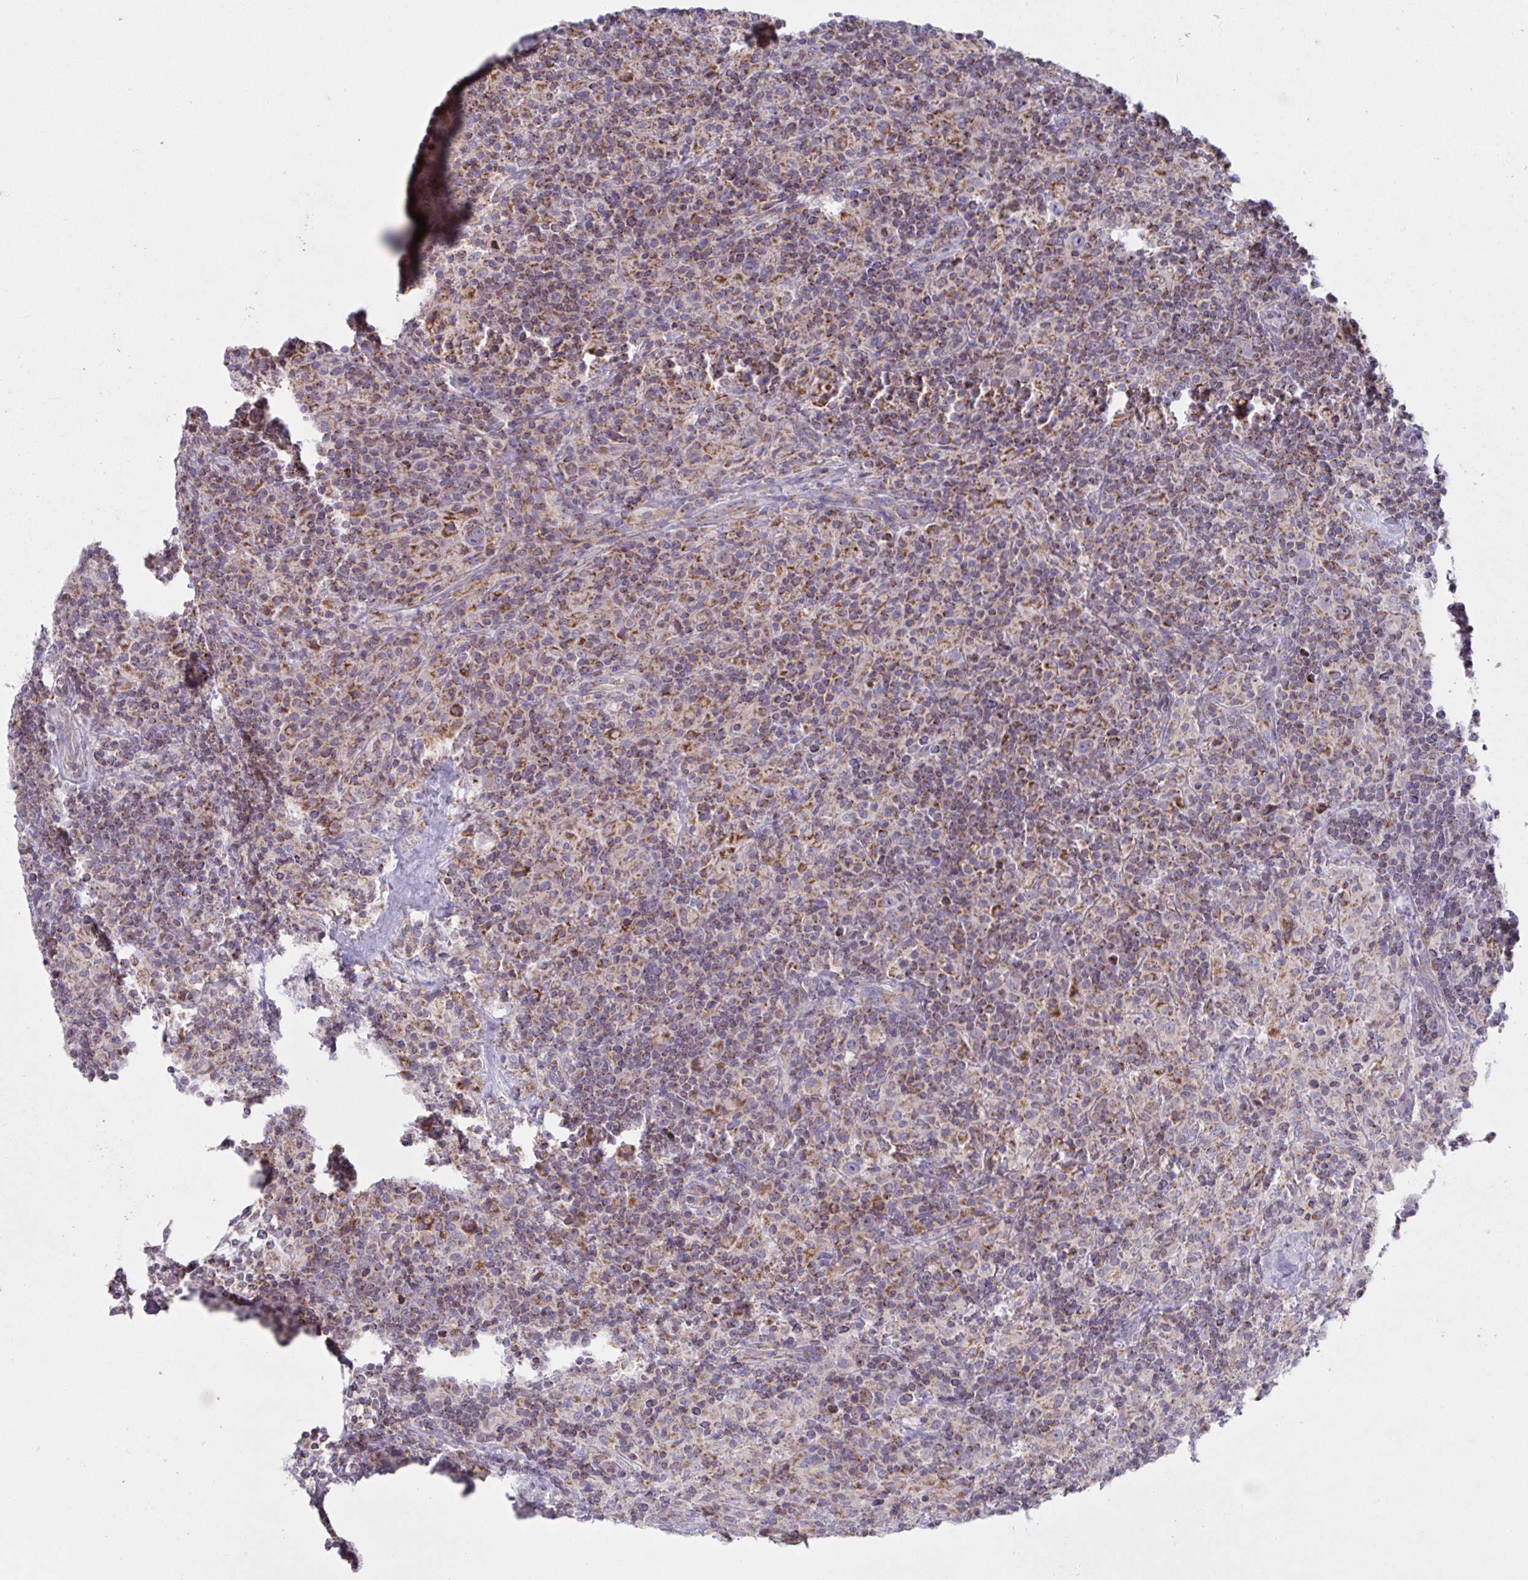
{"staining": {"intensity": "moderate", "quantity": "<25%", "location": "cytoplasmic/membranous"}, "tissue": "lymphoma", "cell_type": "Tumor cells", "image_type": "cancer", "snomed": [{"axis": "morphology", "description": "Hodgkin's disease, NOS"}, {"axis": "topography", "description": "Lymph node"}], "caption": "High-power microscopy captured an immunohistochemistry (IHC) micrograph of lymphoma, revealing moderate cytoplasmic/membranous positivity in about <25% of tumor cells.", "gene": "NDUFA7", "patient": {"sex": "male", "age": 70}}